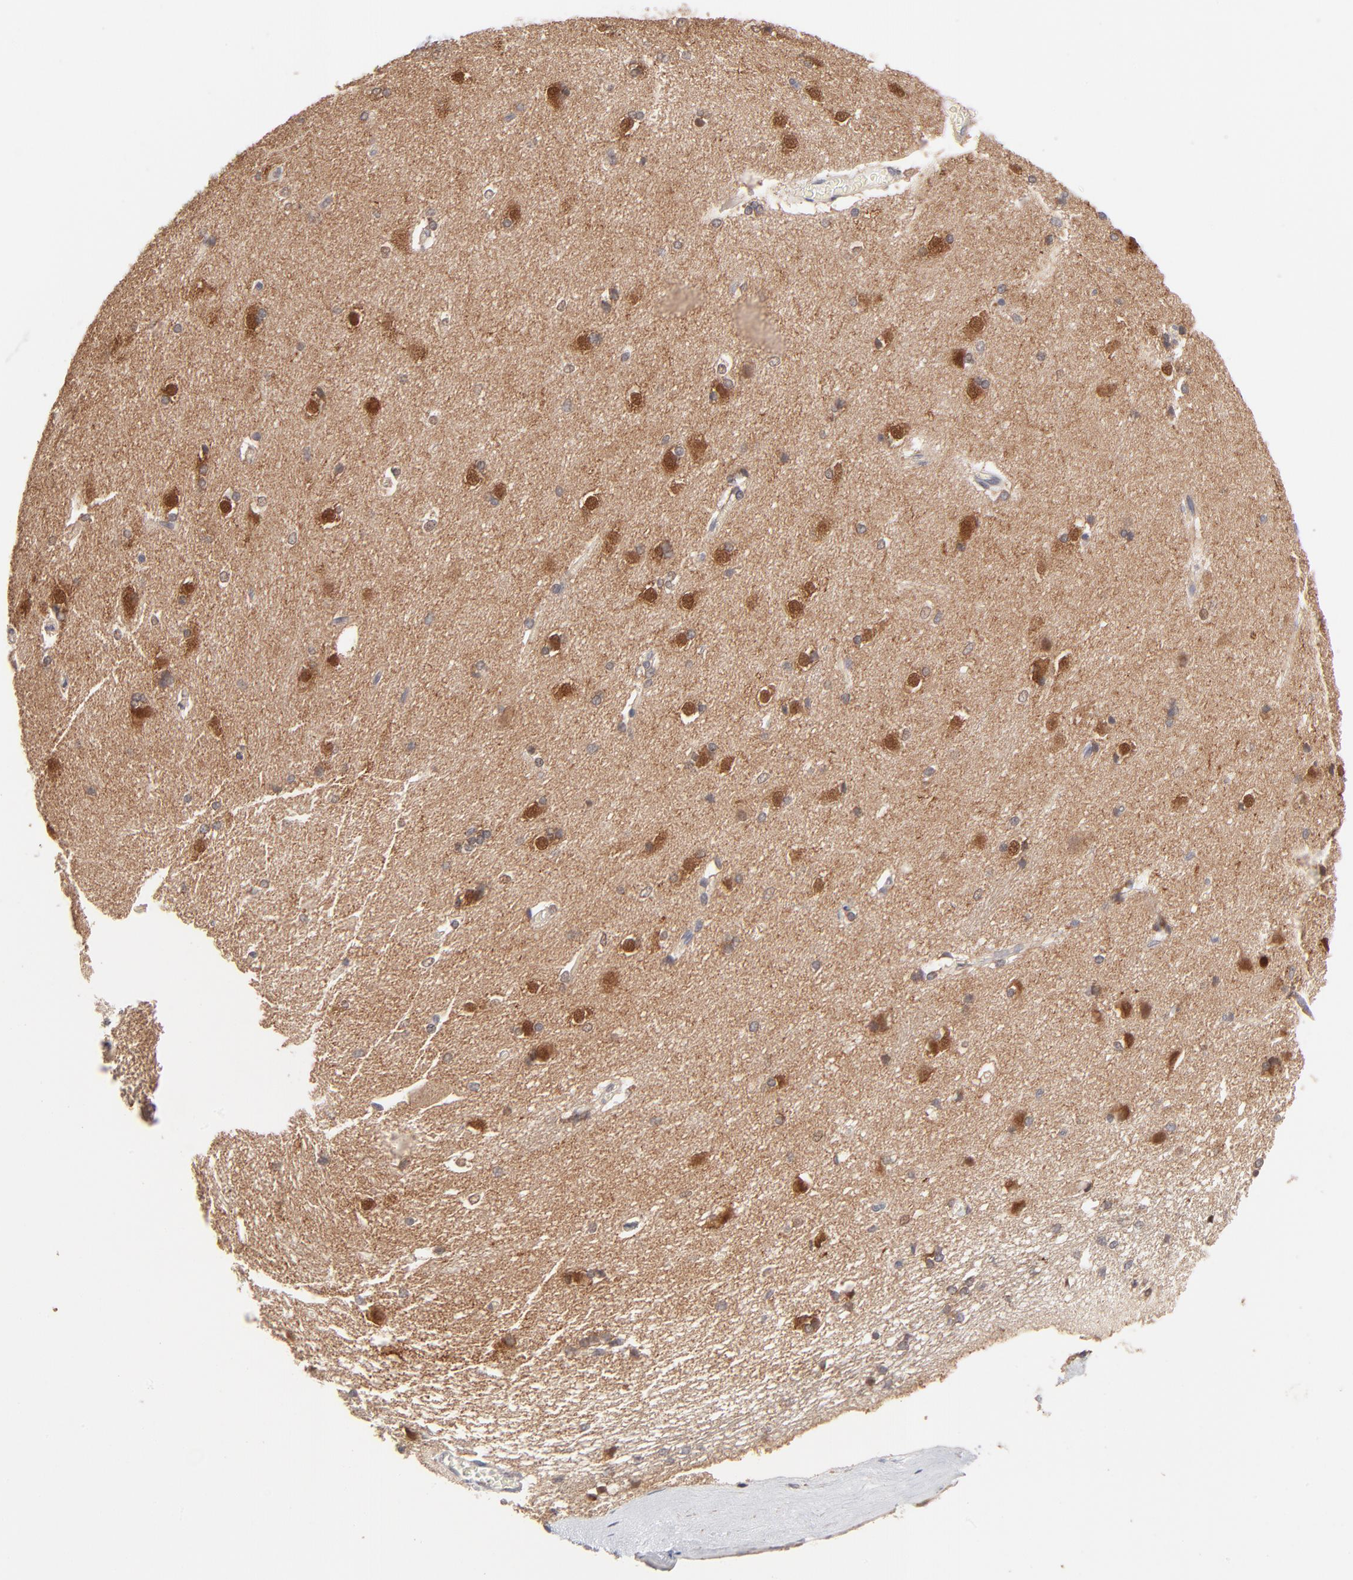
{"staining": {"intensity": "weak", "quantity": "25%-75%", "location": "cytoplasmic/membranous"}, "tissue": "caudate", "cell_type": "Glial cells", "image_type": "normal", "snomed": [{"axis": "morphology", "description": "Normal tissue, NOS"}, {"axis": "topography", "description": "Lateral ventricle wall"}], "caption": "Caudate stained with immunohistochemistry displays weak cytoplasmic/membranous expression in about 25%-75% of glial cells. Using DAB (3,3'-diaminobenzidine) (brown) and hematoxylin (blue) stains, captured at high magnification using brightfield microscopy.", "gene": "IVNS1ABP", "patient": {"sex": "female", "age": 19}}